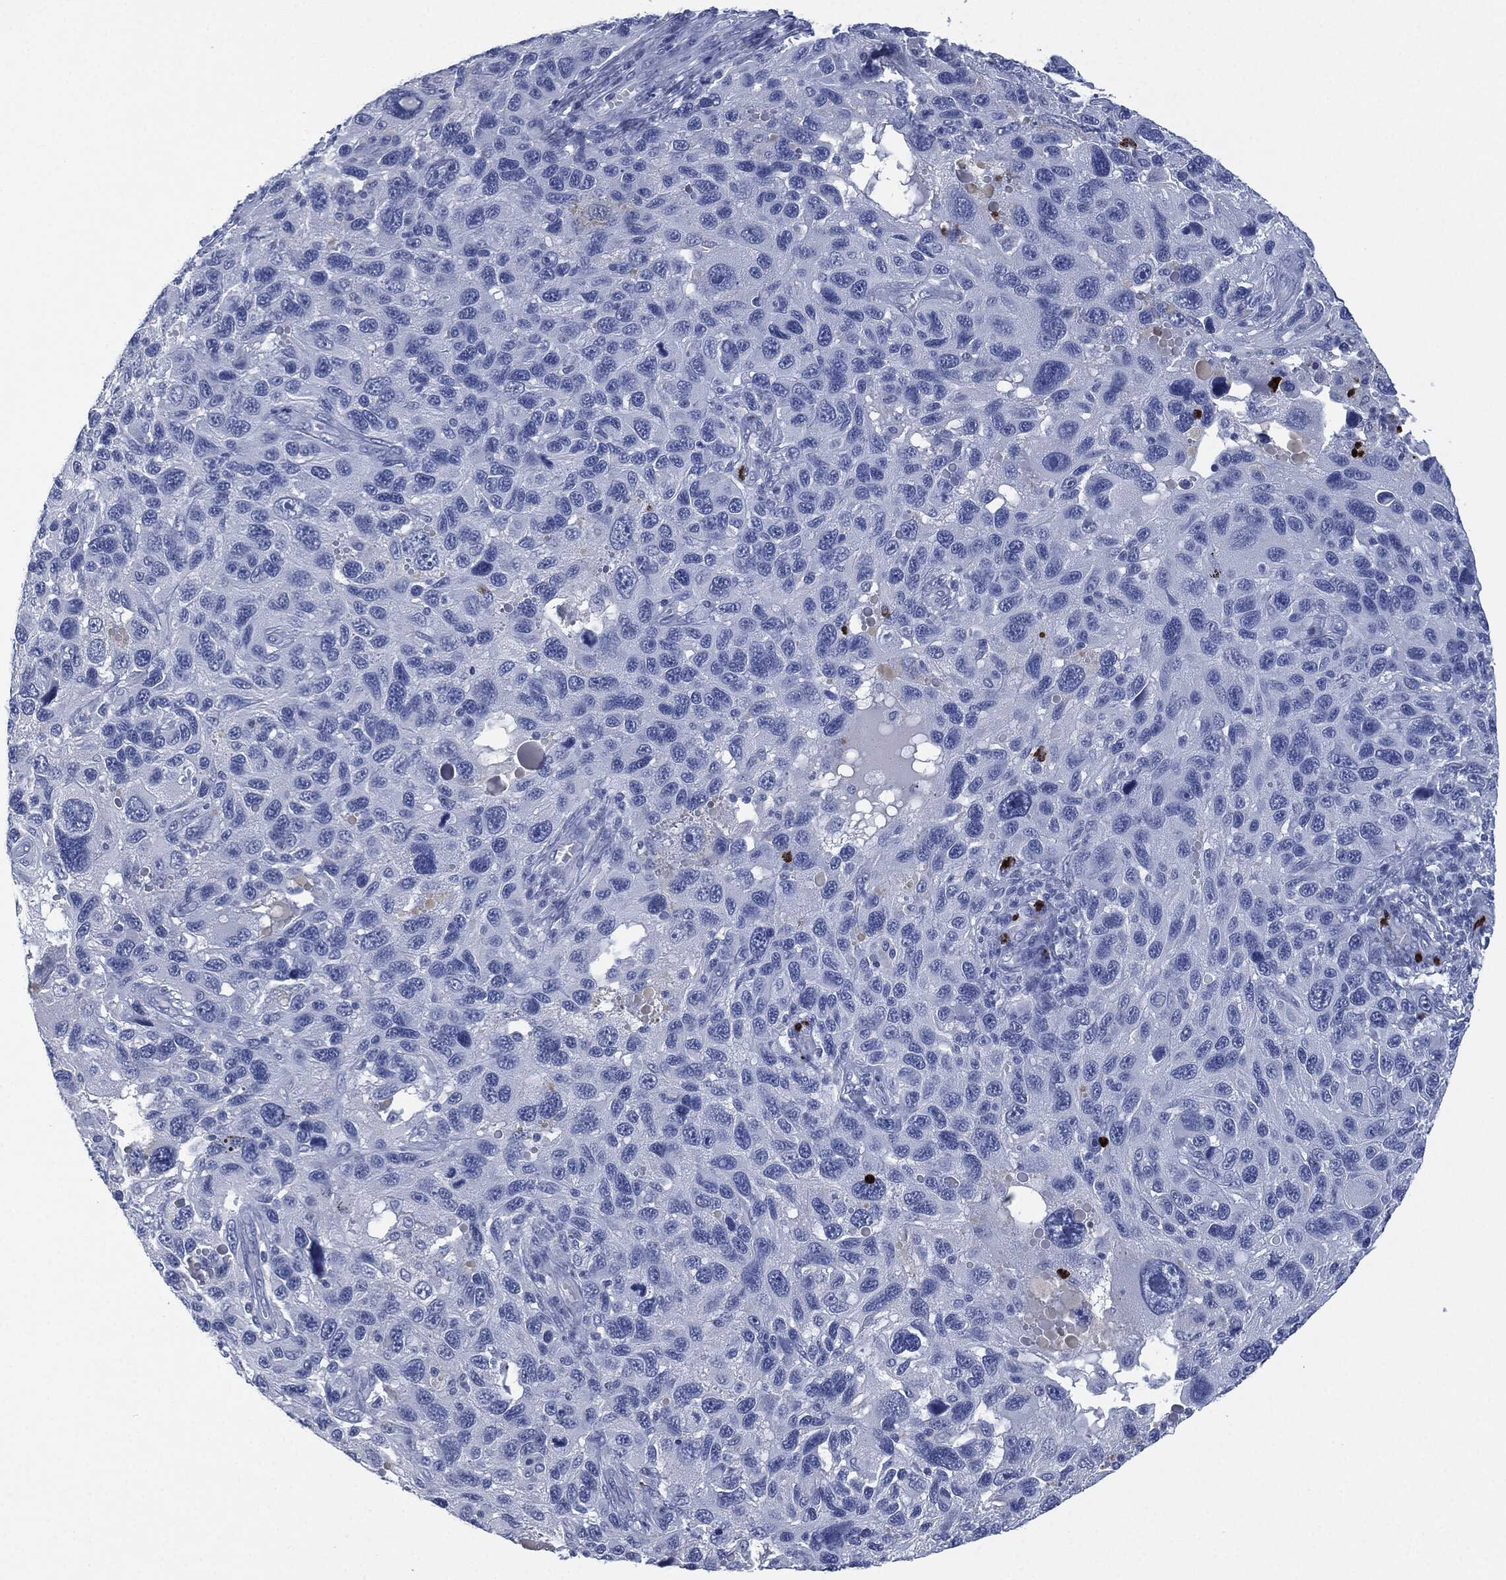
{"staining": {"intensity": "negative", "quantity": "none", "location": "none"}, "tissue": "melanoma", "cell_type": "Tumor cells", "image_type": "cancer", "snomed": [{"axis": "morphology", "description": "Malignant melanoma, NOS"}, {"axis": "topography", "description": "Skin"}], "caption": "Tumor cells are negative for brown protein staining in melanoma.", "gene": "CEACAM8", "patient": {"sex": "male", "age": 53}}